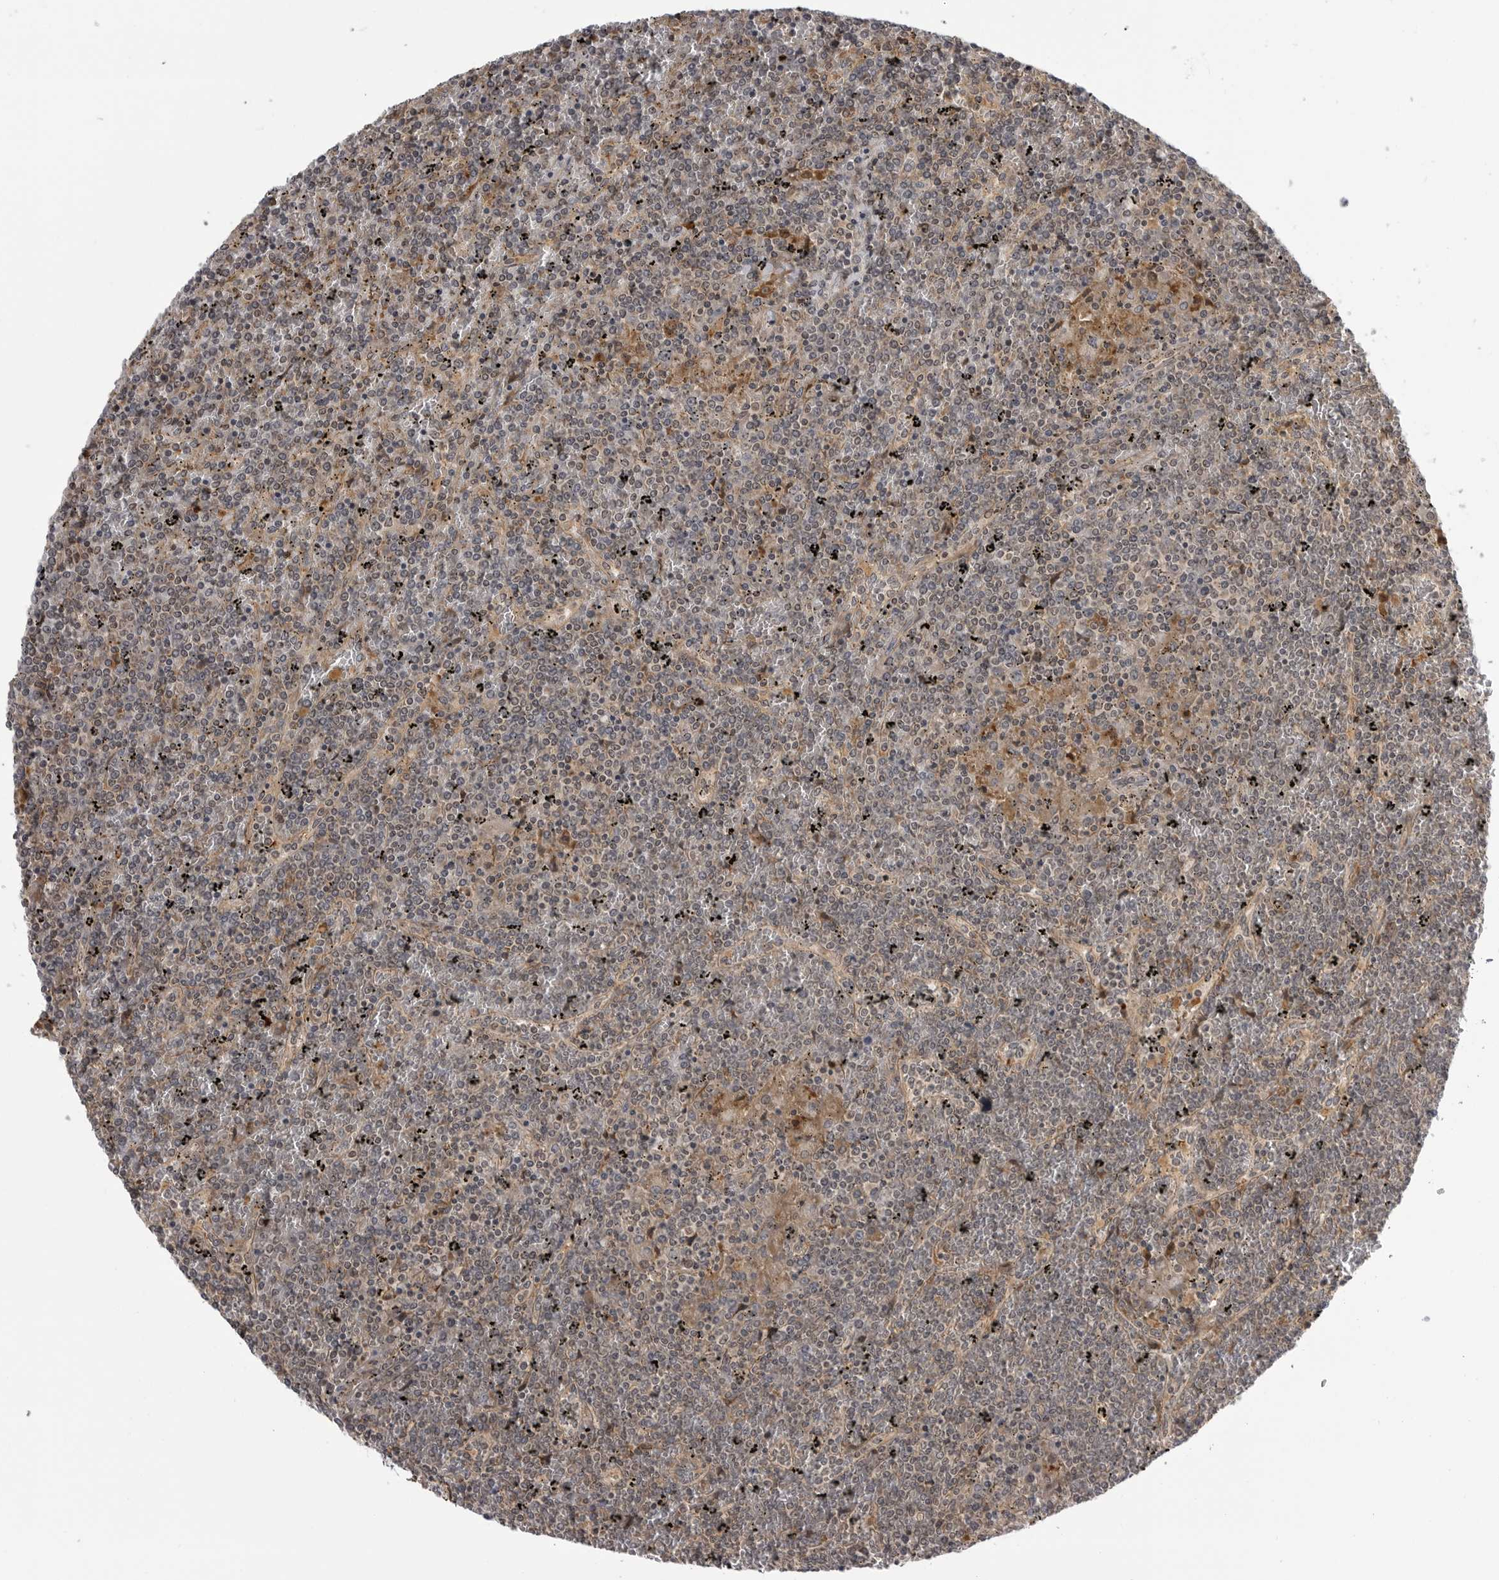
{"staining": {"intensity": "negative", "quantity": "none", "location": "none"}, "tissue": "lymphoma", "cell_type": "Tumor cells", "image_type": "cancer", "snomed": [{"axis": "morphology", "description": "Malignant lymphoma, non-Hodgkin's type, Low grade"}, {"axis": "topography", "description": "Spleen"}], "caption": "IHC of human low-grade malignant lymphoma, non-Hodgkin's type shows no staining in tumor cells.", "gene": "LRRC45", "patient": {"sex": "female", "age": 19}}